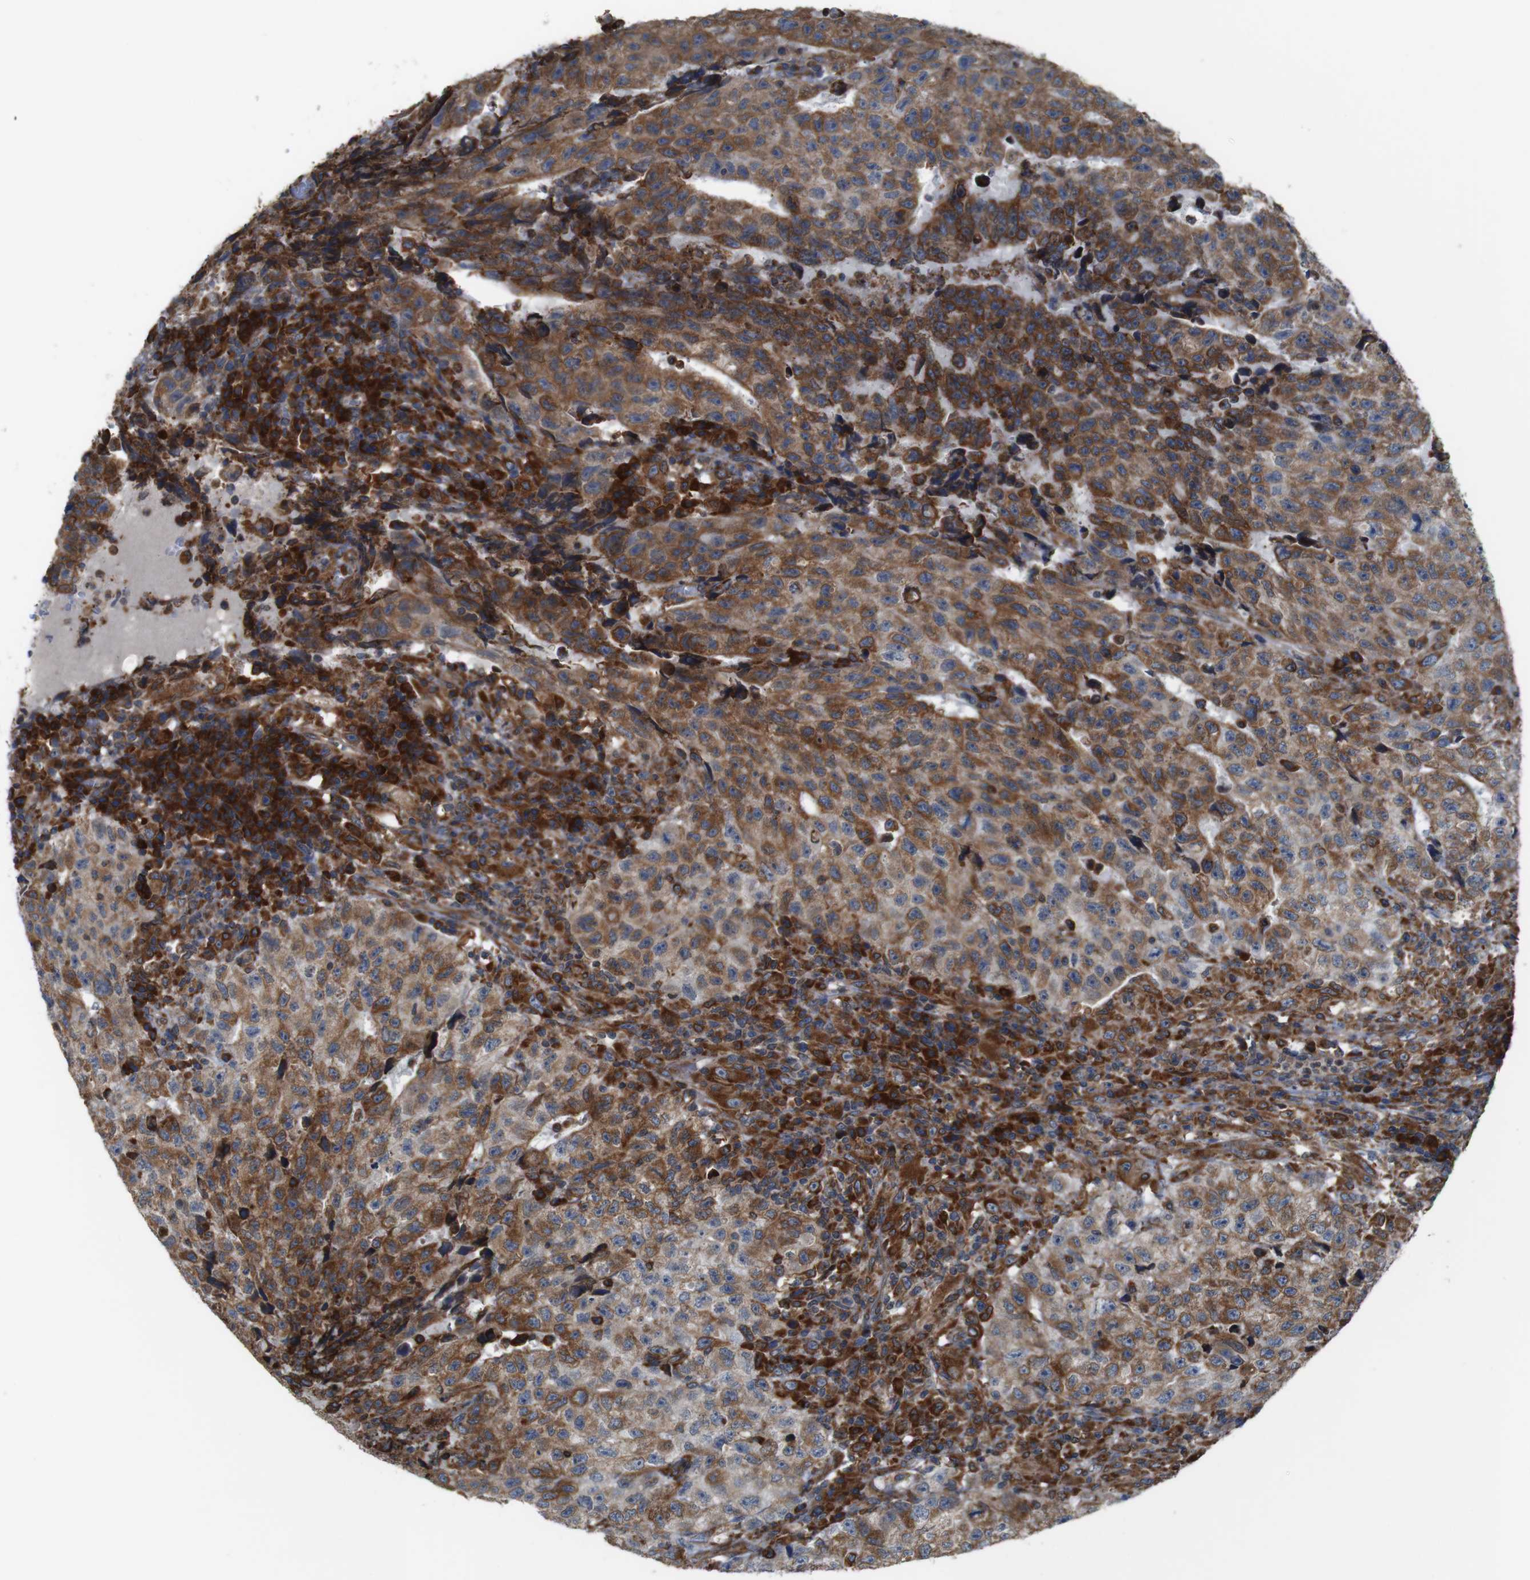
{"staining": {"intensity": "moderate", "quantity": ">75%", "location": "cytoplasmic/membranous"}, "tissue": "testis cancer", "cell_type": "Tumor cells", "image_type": "cancer", "snomed": [{"axis": "morphology", "description": "Necrosis, NOS"}, {"axis": "morphology", "description": "Carcinoma, Embryonal, NOS"}, {"axis": "topography", "description": "Testis"}], "caption": "An IHC histopathology image of tumor tissue is shown. Protein staining in brown labels moderate cytoplasmic/membranous positivity in embryonal carcinoma (testis) within tumor cells.", "gene": "UGGT1", "patient": {"sex": "male", "age": 19}}